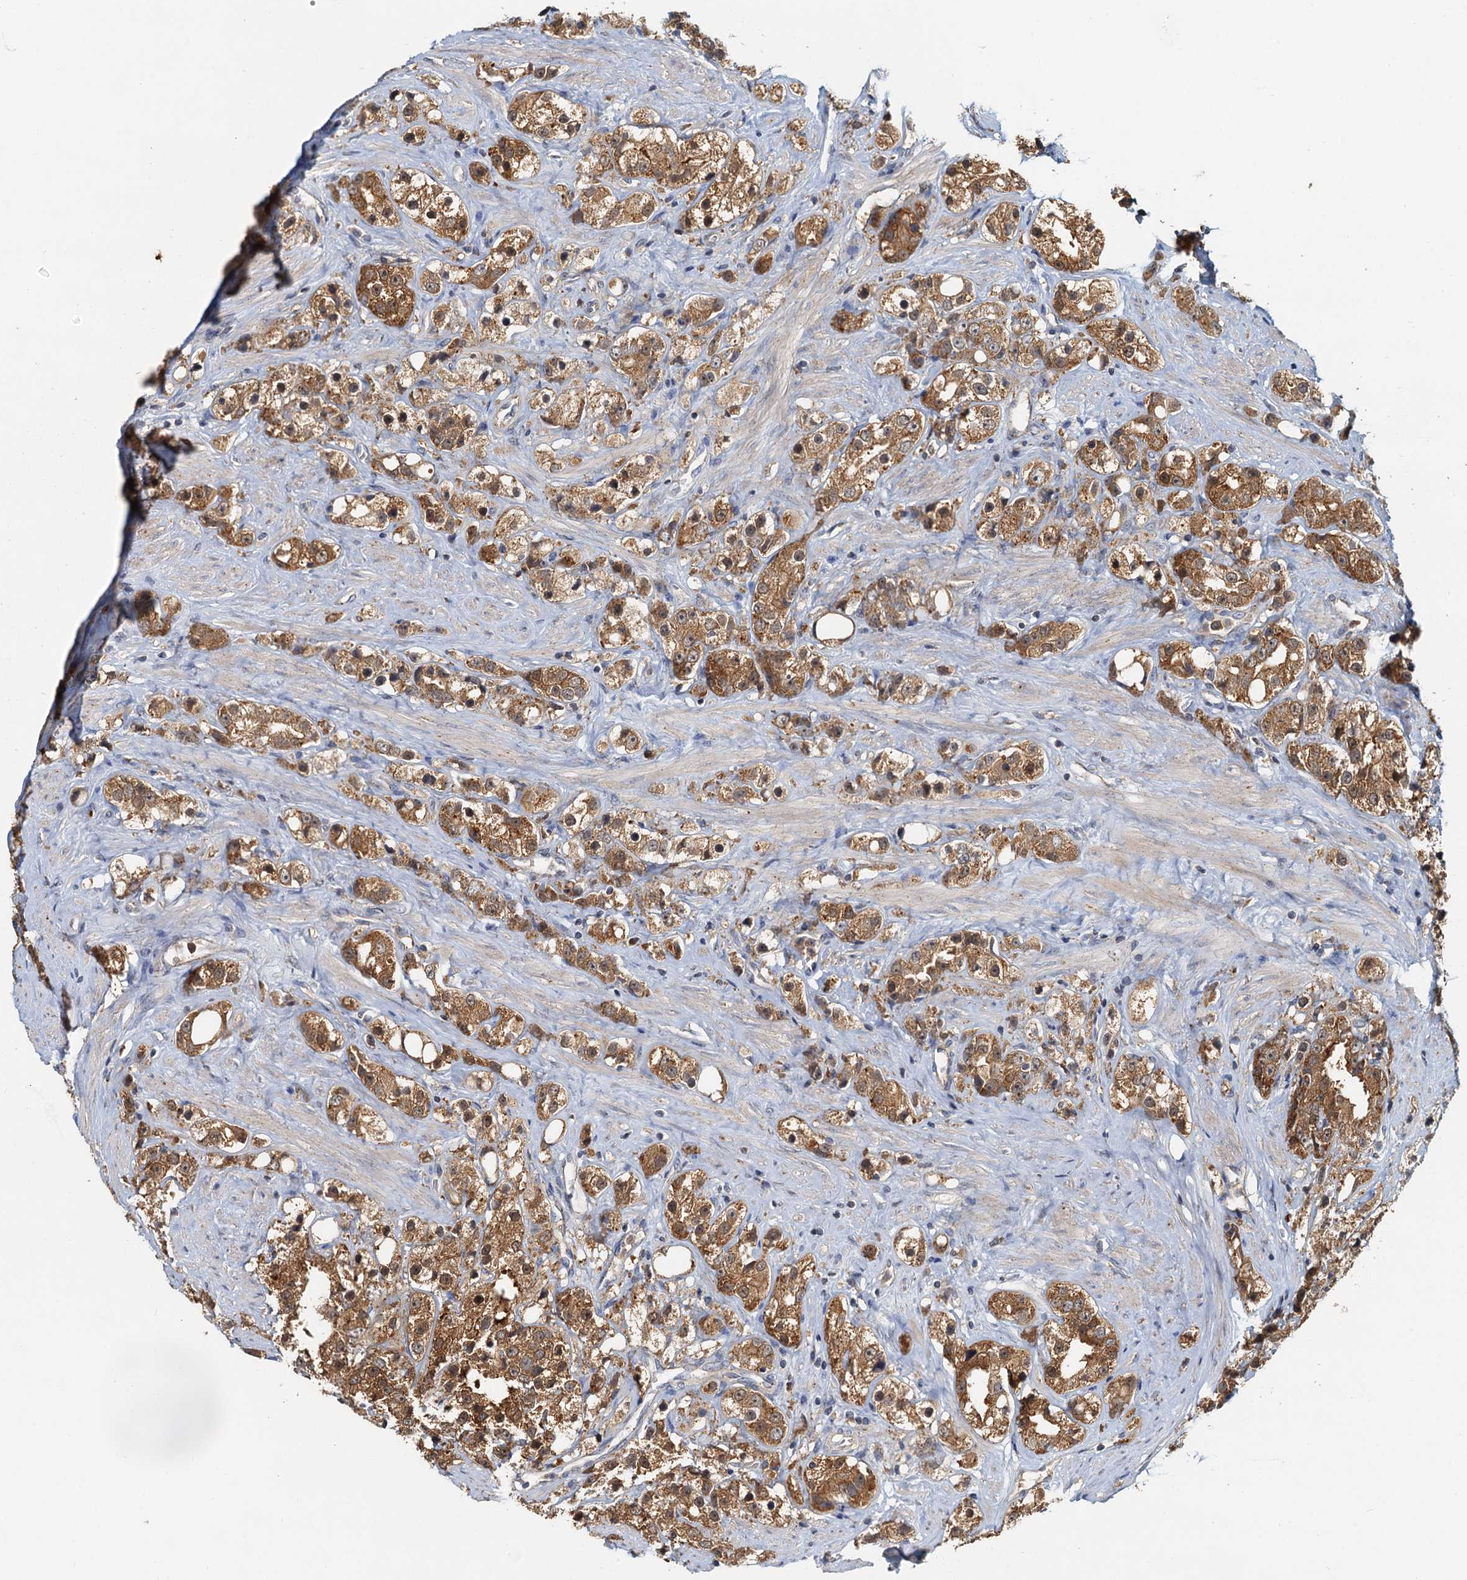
{"staining": {"intensity": "moderate", "quantity": ">75%", "location": "cytoplasmic/membranous"}, "tissue": "prostate cancer", "cell_type": "Tumor cells", "image_type": "cancer", "snomed": [{"axis": "morphology", "description": "Adenocarcinoma, NOS"}, {"axis": "topography", "description": "Prostate"}], "caption": "A brown stain labels moderate cytoplasmic/membranous positivity of a protein in human prostate cancer (adenocarcinoma) tumor cells.", "gene": "TOLLIP", "patient": {"sex": "male", "age": 79}}